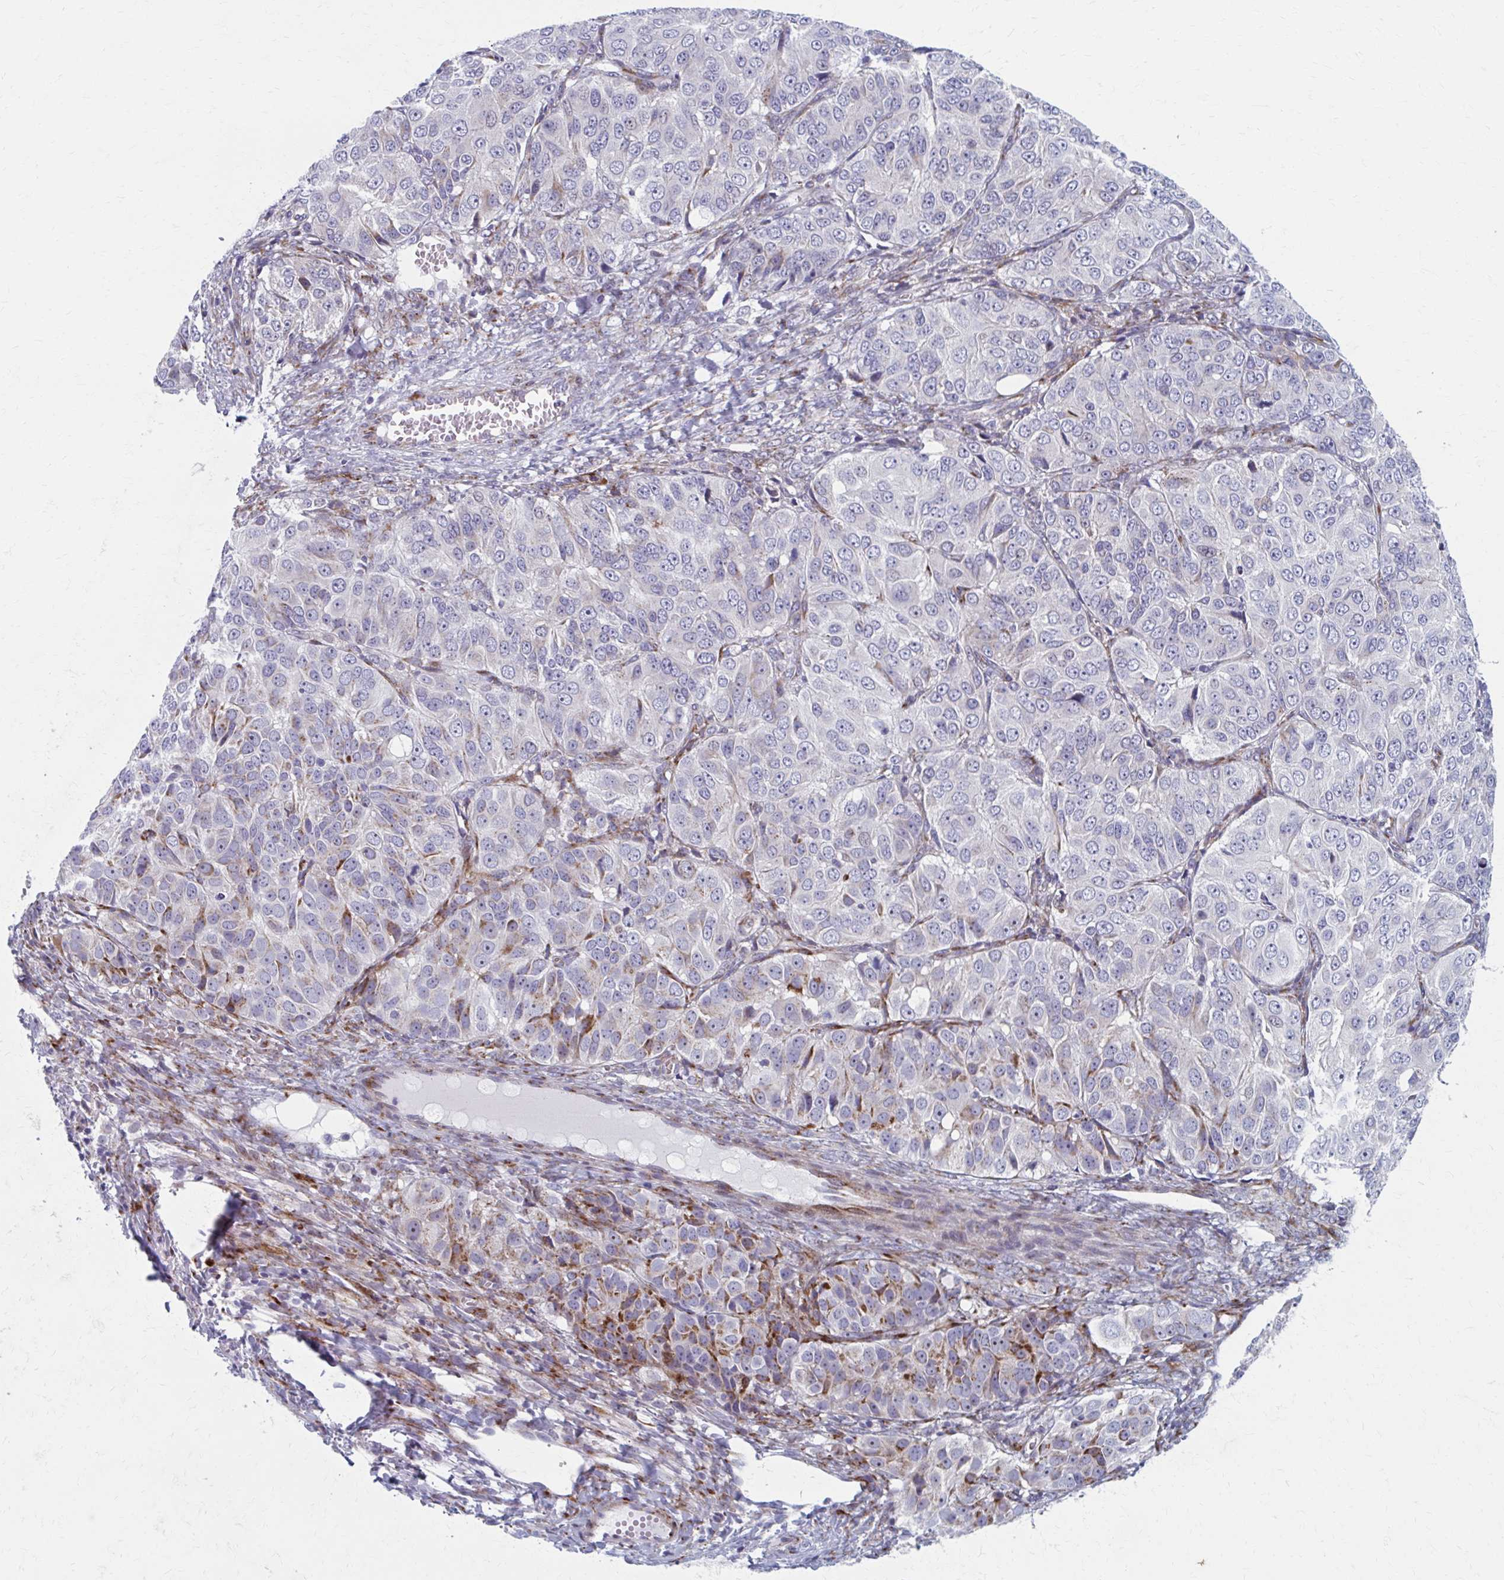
{"staining": {"intensity": "negative", "quantity": "none", "location": "none"}, "tissue": "ovarian cancer", "cell_type": "Tumor cells", "image_type": "cancer", "snomed": [{"axis": "morphology", "description": "Carcinoma, endometroid"}, {"axis": "topography", "description": "Ovary"}], "caption": "Protein analysis of endometroid carcinoma (ovarian) exhibits no significant staining in tumor cells.", "gene": "OLFM2", "patient": {"sex": "female", "age": 51}}